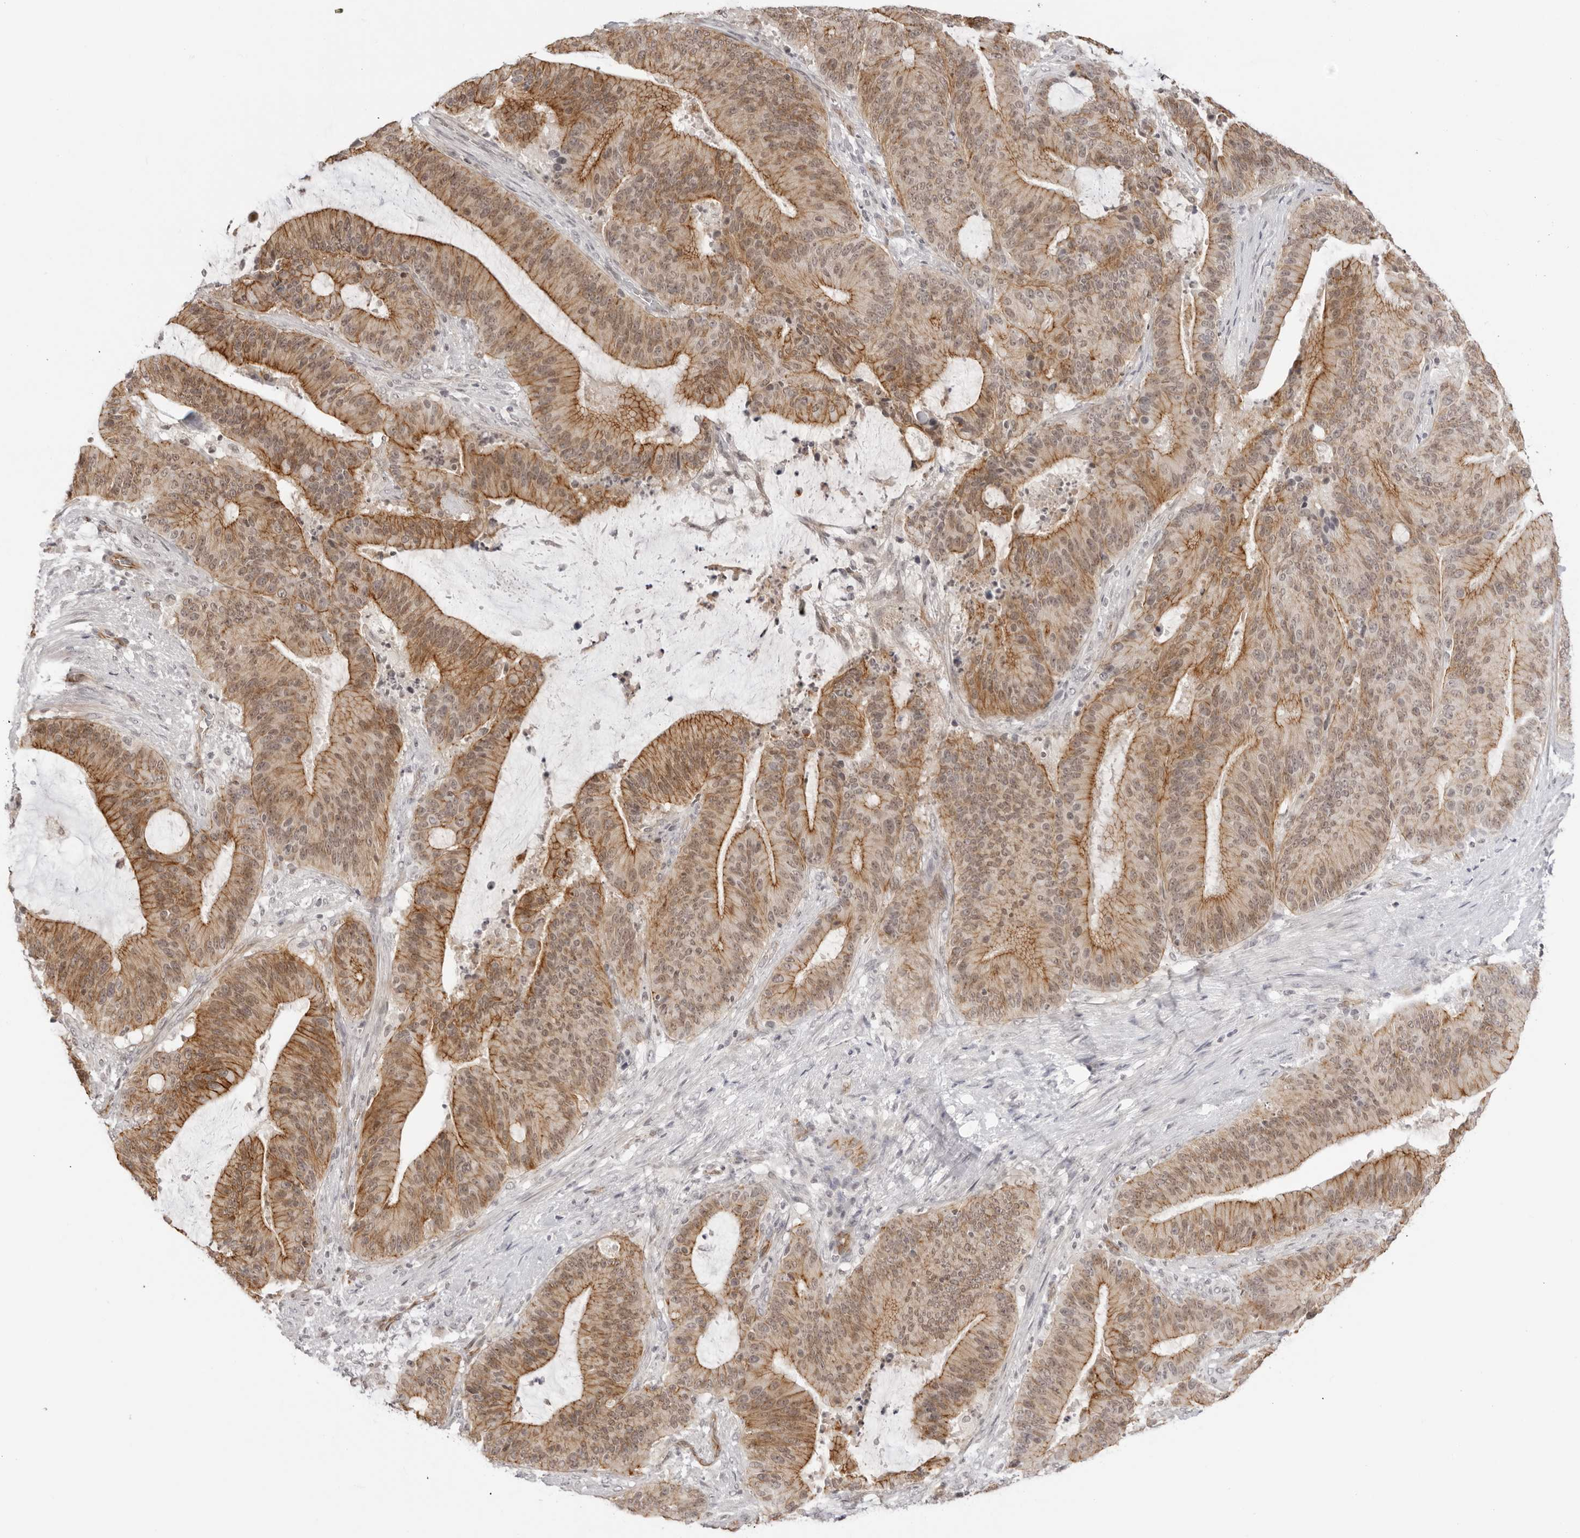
{"staining": {"intensity": "moderate", "quantity": ">75%", "location": "cytoplasmic/membranous"}, "tissue": "liver cancer", "cell_type": "Tumor cells", "image_type": "cancer", "snomed": [{"axis": "morphology", "description": "Normal tissue, NOS"}, {"axis": "morphology", "description": "Cholangiocarcinoma"}, {"axis": "topography", "description": "Liver"}, {"axis": "topography", "description": "Peripheral nerve tissue"}], "caption": "Protein expression analysis of human liver cholangiocarcinoma reveals moderate cytoplasmic/membranous expression in about >75% of tumor cells. The protein of interest is stained brown, and the nuclei are stained in blue (DAB (3,3'-diaminobenzidine) IHC with brightfield microscopy, high magnification).", "gene": "TRAPPC3", "patient": {"sex": "female", "age": 73}}